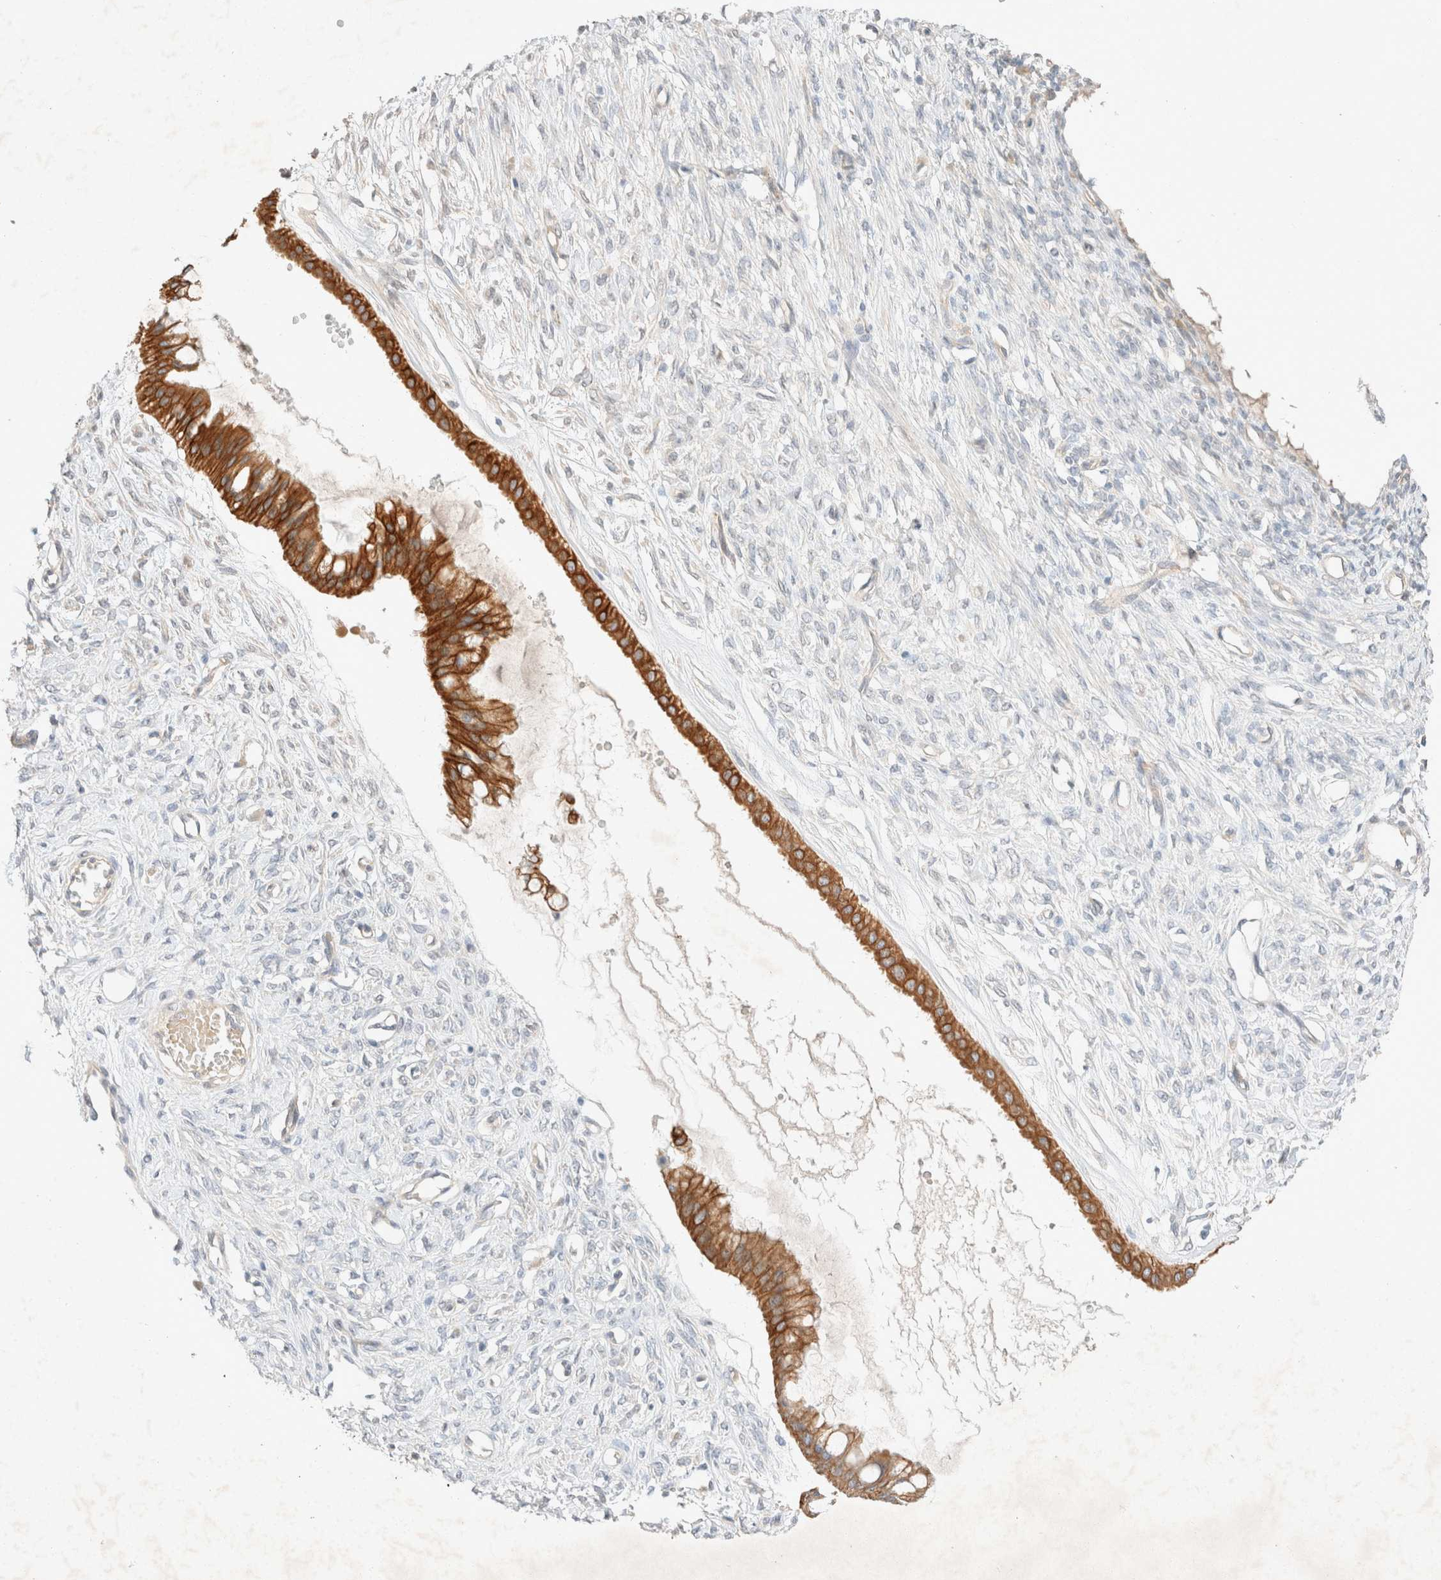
{"staining": {"intensity": "strong", "quantity": ">75%", "location": "cytoplasmic/membranous"}, "tissue": "ovarian cancer", "cell_type": "Tumor cells", "image_type": "cancer", "snomed": [{"axis": "morphology", "description": "Cystadenocarcinoma, mucinous, NOS"}, {"axis": "topography", "description": "Ovary"}], "caption": "High-power microscopy captured an IHC photomicrograph of ovarian cancer (mucinous cystadenocarcinoma), revealing strong cytoplasmic/membranous positivity in approximately >75% of tumor cells. The protein of interest is stained brown, and the nuclei are stained in blue (DAB (3,3'-diaminobenzidine) IHC with brightfield microscopy, high magnification).", "gene": "CSNK1E", "patient": {"sex": "female", "age": 73}}